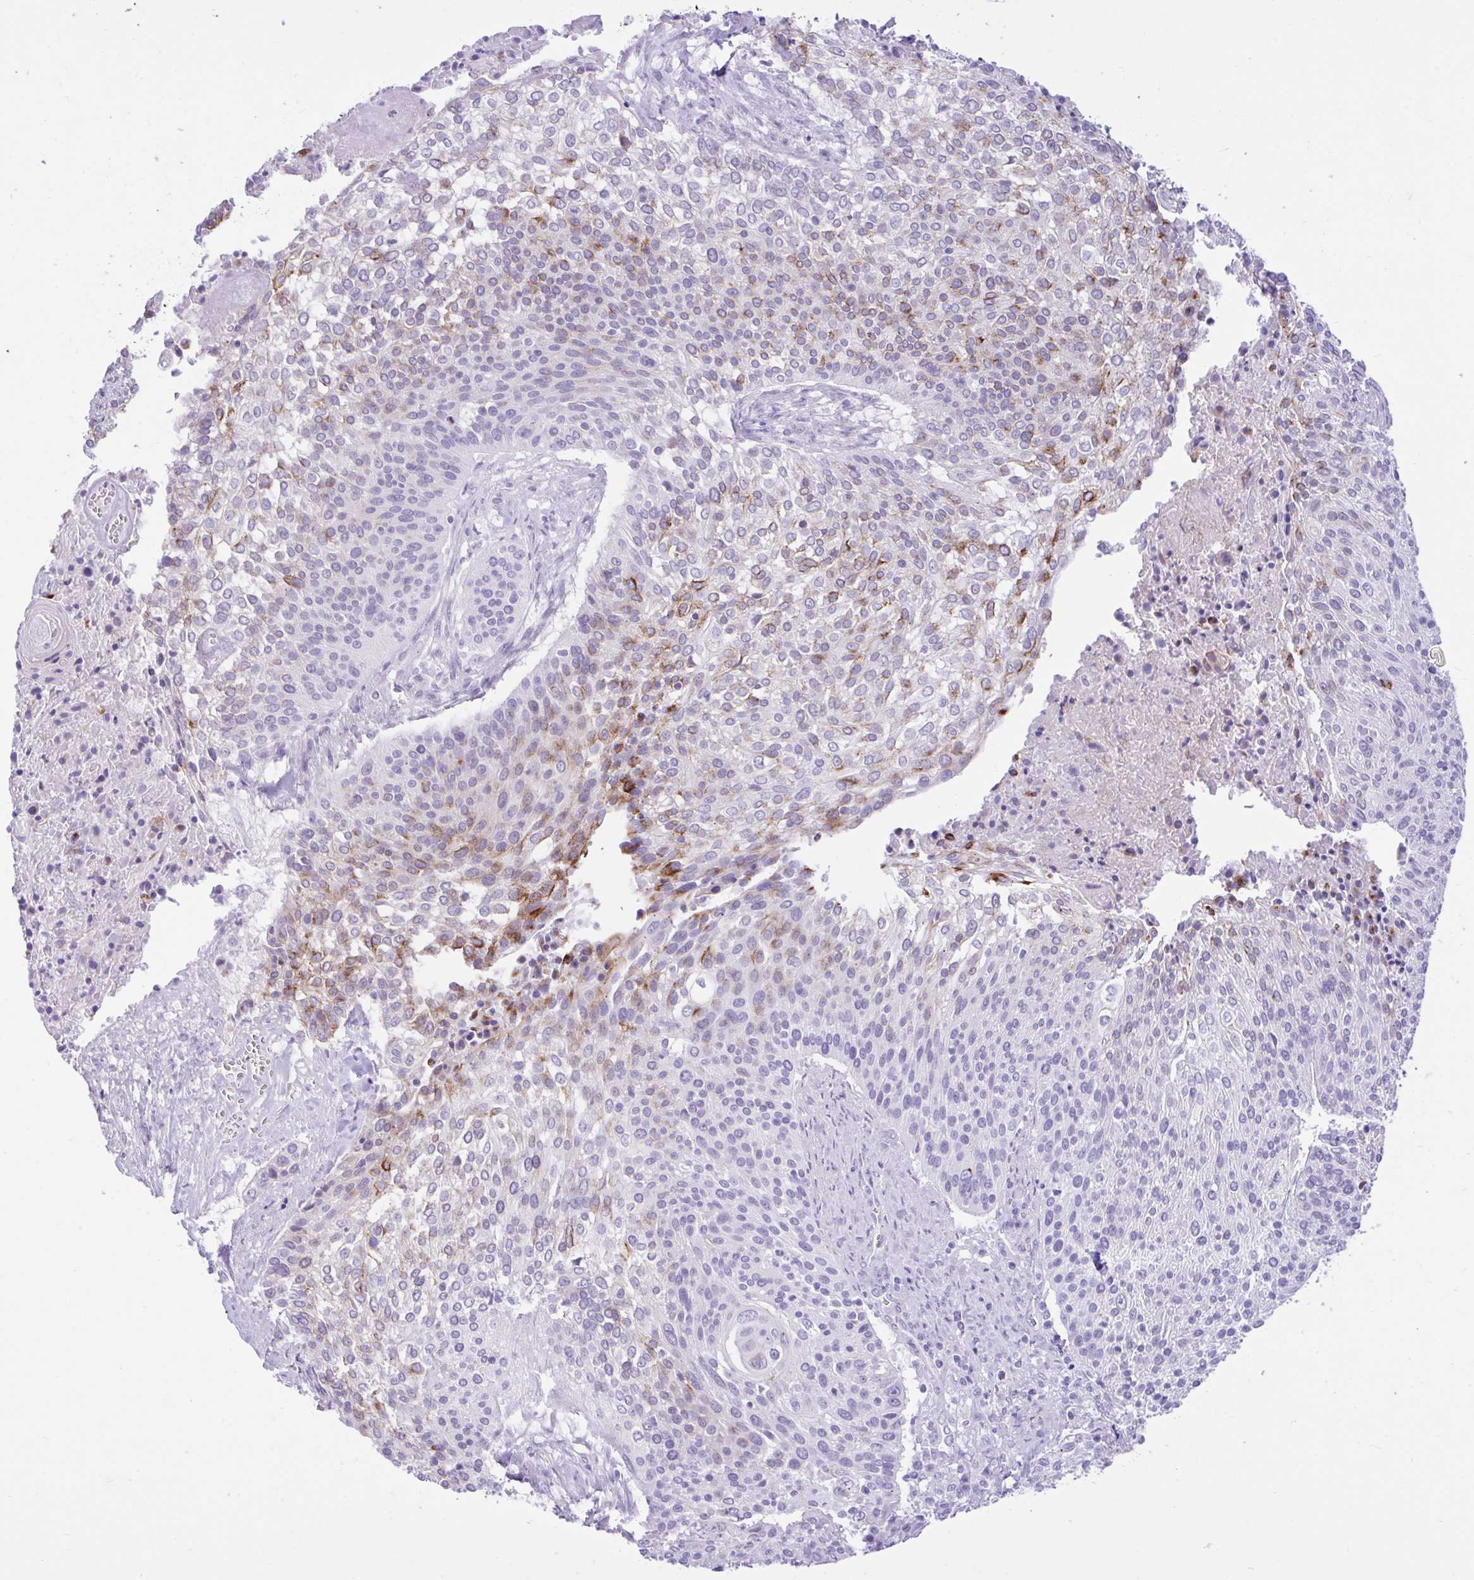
{"staining": {"intensity": "moderate", "quantity": "<25%", "location": "cytoplasmic/membranous"}, "tissue": "cervical cancer", "cell_type": "Tumor cells", "image_type": "cancer", "snomed": [{"axis": "morphology", "description": "Squamous cell carcinoma, NOS"}, {"axis": "topography", "description": "Cervix"}], "caption": "Immunohistochemistry (IHC) micrograph of human cervical cancer stained for a protein (brown), which displays low levels of moderate cytoplasmic/membranous staining in approximately <25% of tumor cells.", "gene": "REEP1", "patient": {"sex": "female", "age": 31}}